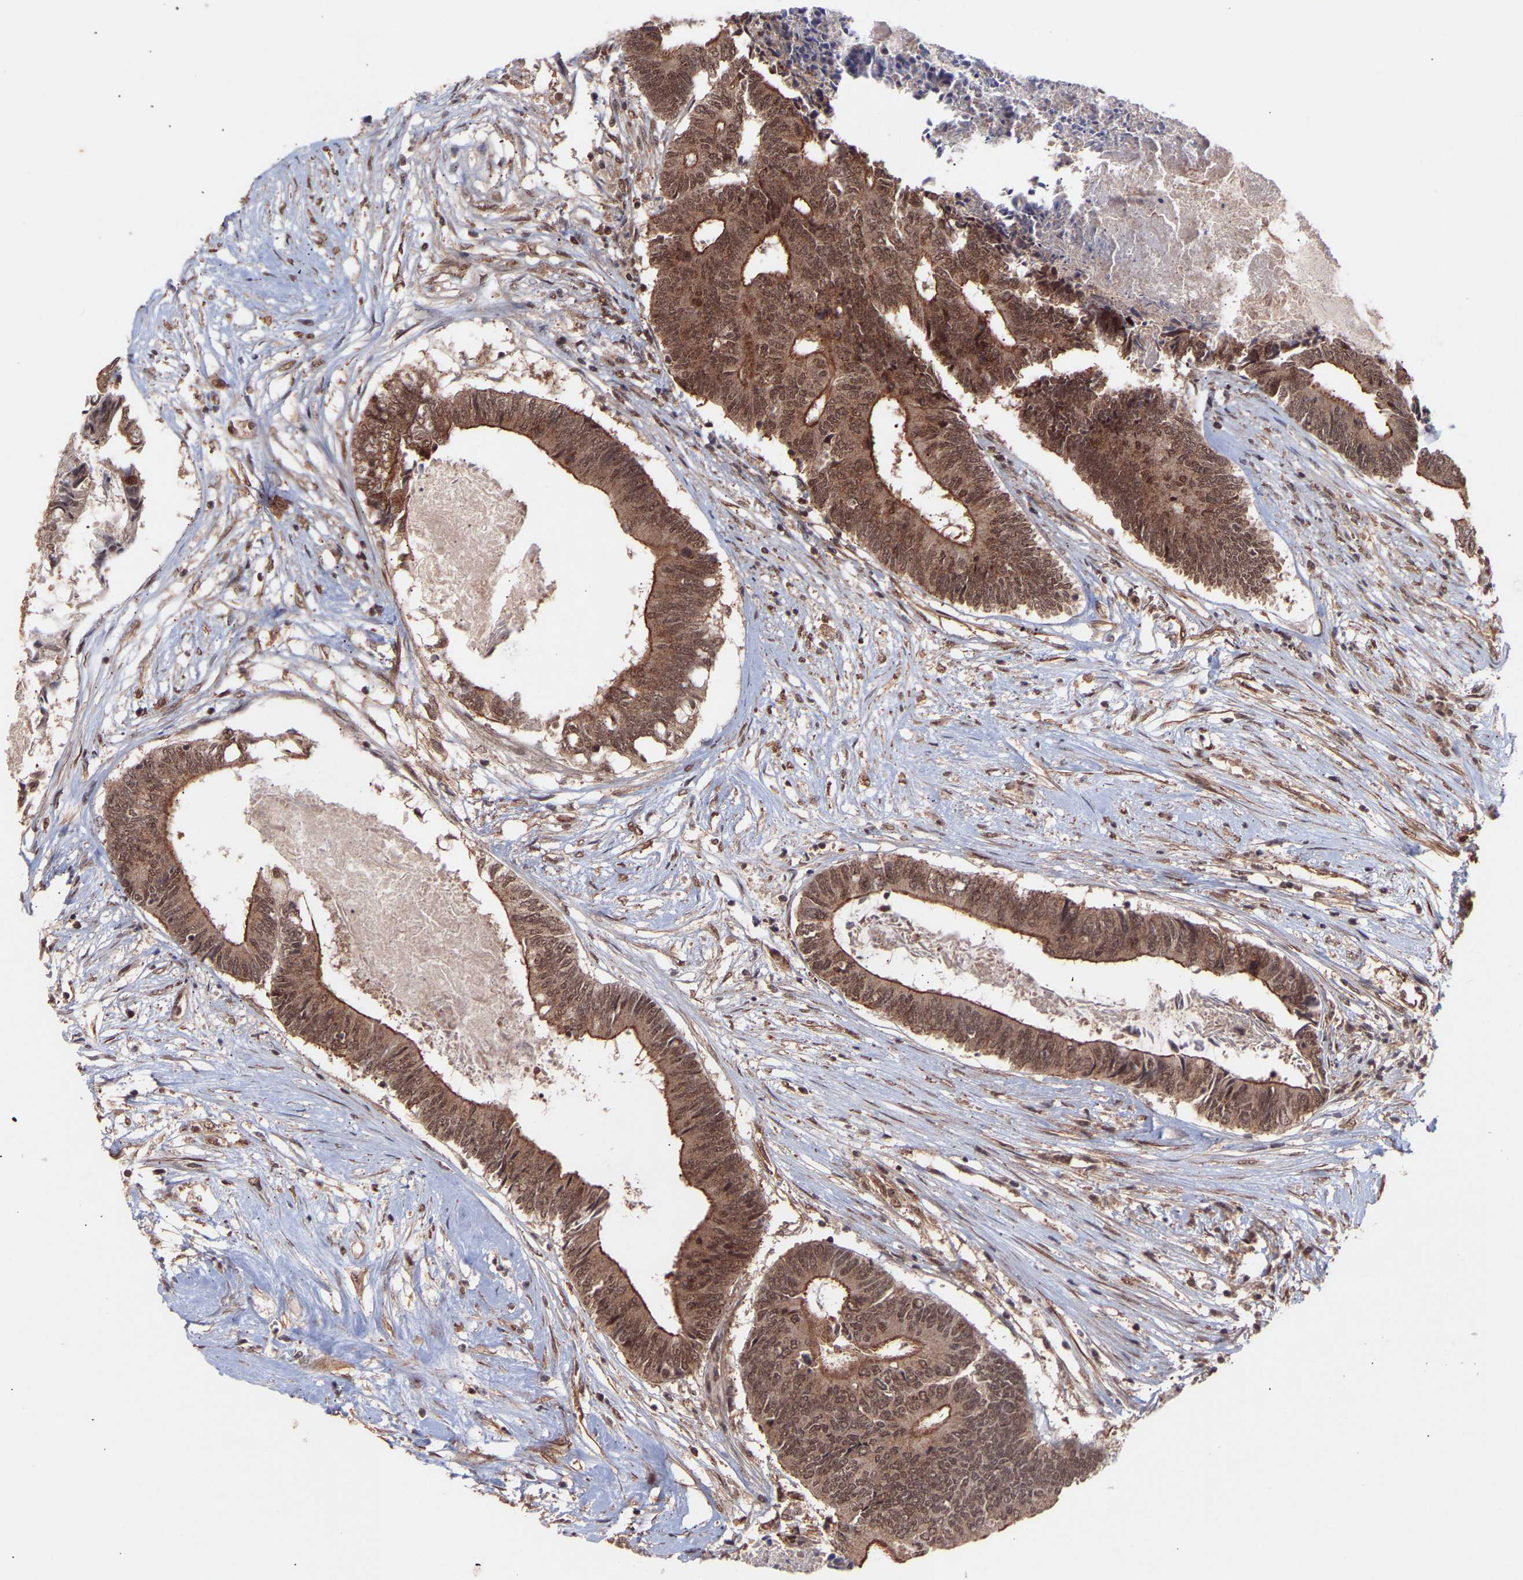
{"staining": {"intensity": "moderate", "quantity": ">75%", "location": "cytoplasmic/membranous,nuclear"}, "tissue": "colorectal cancer", "cell_type": "Tumor cells", "image_type": "cancer", "snomed": [{"axis": "morphology", "description": "Adenocarcinoma, NOS"}, {"axis": "topography", "description": "Rectum"}], "caption": "Protein expression analysis of human colorectal adenocarcinoma reveals moderate cytoplasmic/membranous and nuclear expression in about >75% of tumor cells.", "gene": "PDLIM5", "patient": {"sex": "male", "age": 63}}